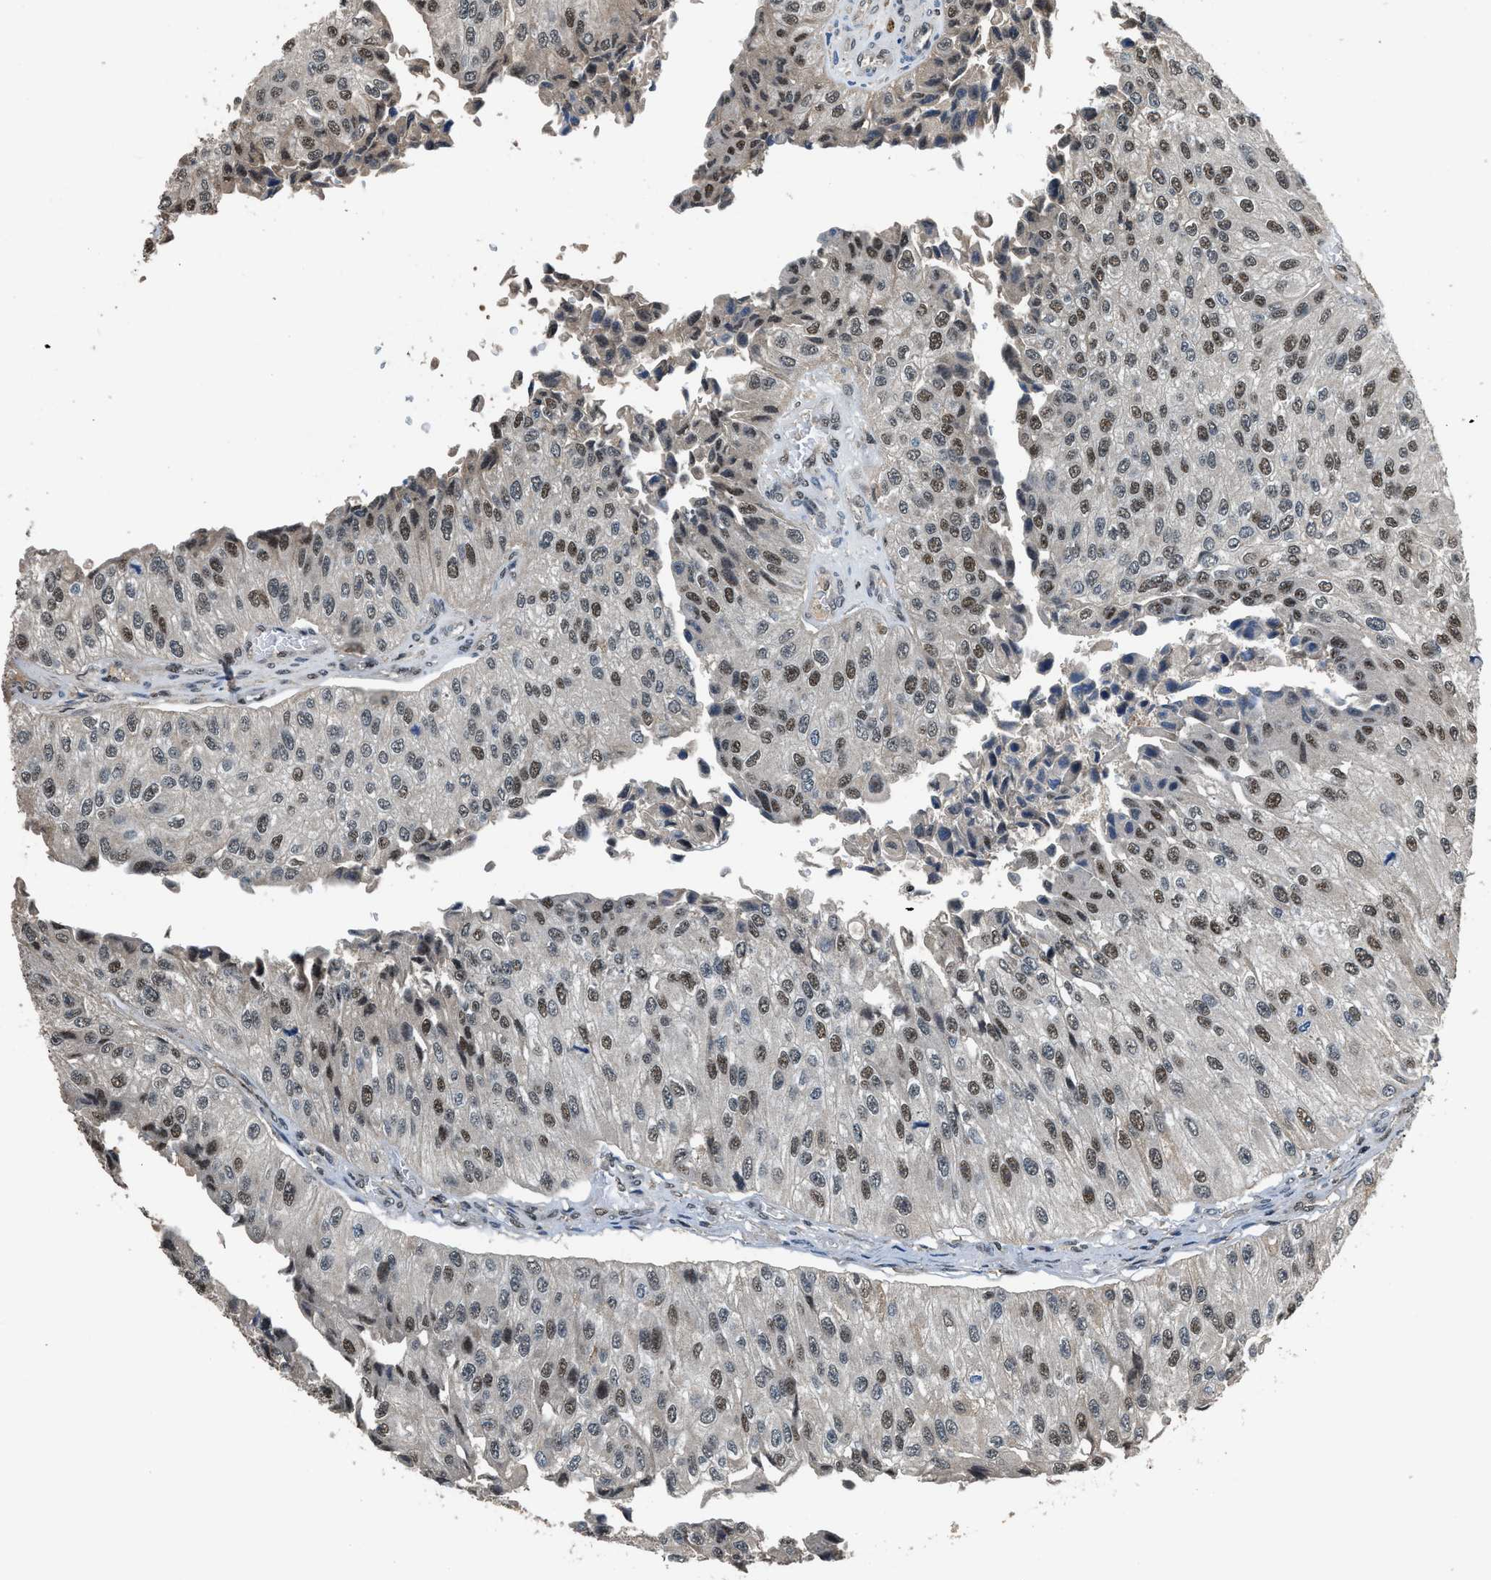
{"staining": {"intensity": "moderate", "quantity": "25%-75%", "location": "nuclear"}, "tissue": "urothelial cancer", "cell_type": "Tumor cells", "image_type": "cancer", "snomed": [{"axis": "morphology", "description": "Urothelial carcinoma, High grade"}, {"axis": "topography", "description": "Kidney"}, {"axis": "topography", "description": "Urinary bladder"}], "caption": "A micrograph of urothelial cancer stained for a protein displays moderate nuclear brown staining in tumor cells.", "gene": "SLC15A4", "patient": {"sex": "male", "age": 77}}